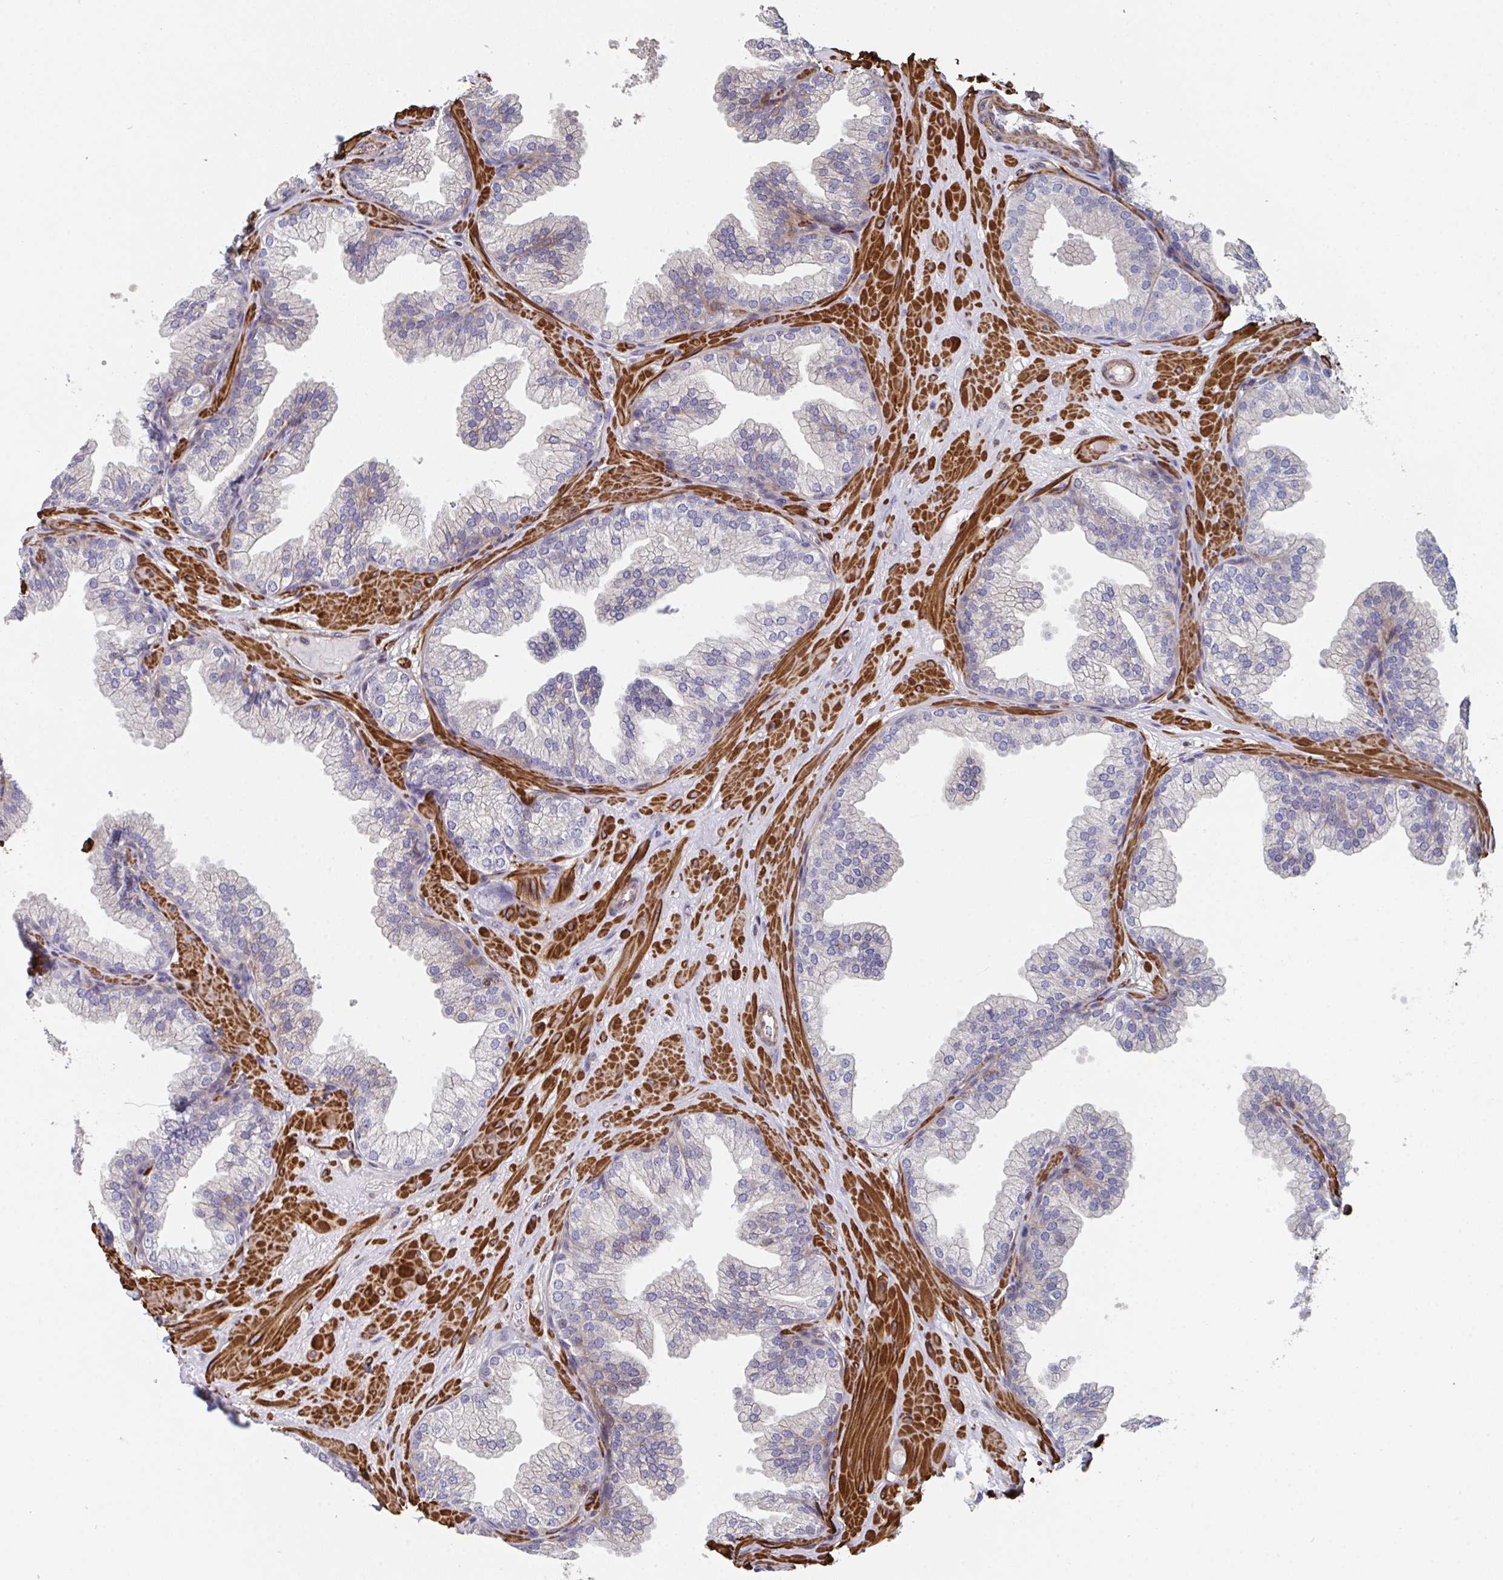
{"staining": {"intensity": "weak", "quantity": "25%-75%", "location": "cytoplasmic/membranous"}, "tissue": "prostate", "cell_type": "Glandular cells", "image_type": "normal", "snomed": [{"axis": "morphology", "description": "Normal tissue, NOS"}, {"axis": "topography", "description": "Prostate"}], "caption": "Glandular cells demonstrate weak cytoplasmic/membranous staining in approximately 25%-75% of cells in unremarkable prostate. (Stains: DAB (3,3'-diaminobenzidine) in brown, nuclei in blue, Microscopy: brightfield microscopy at high magnification).", "gene": "FZD2", "patient": {"sex": "male", "age": 37}}